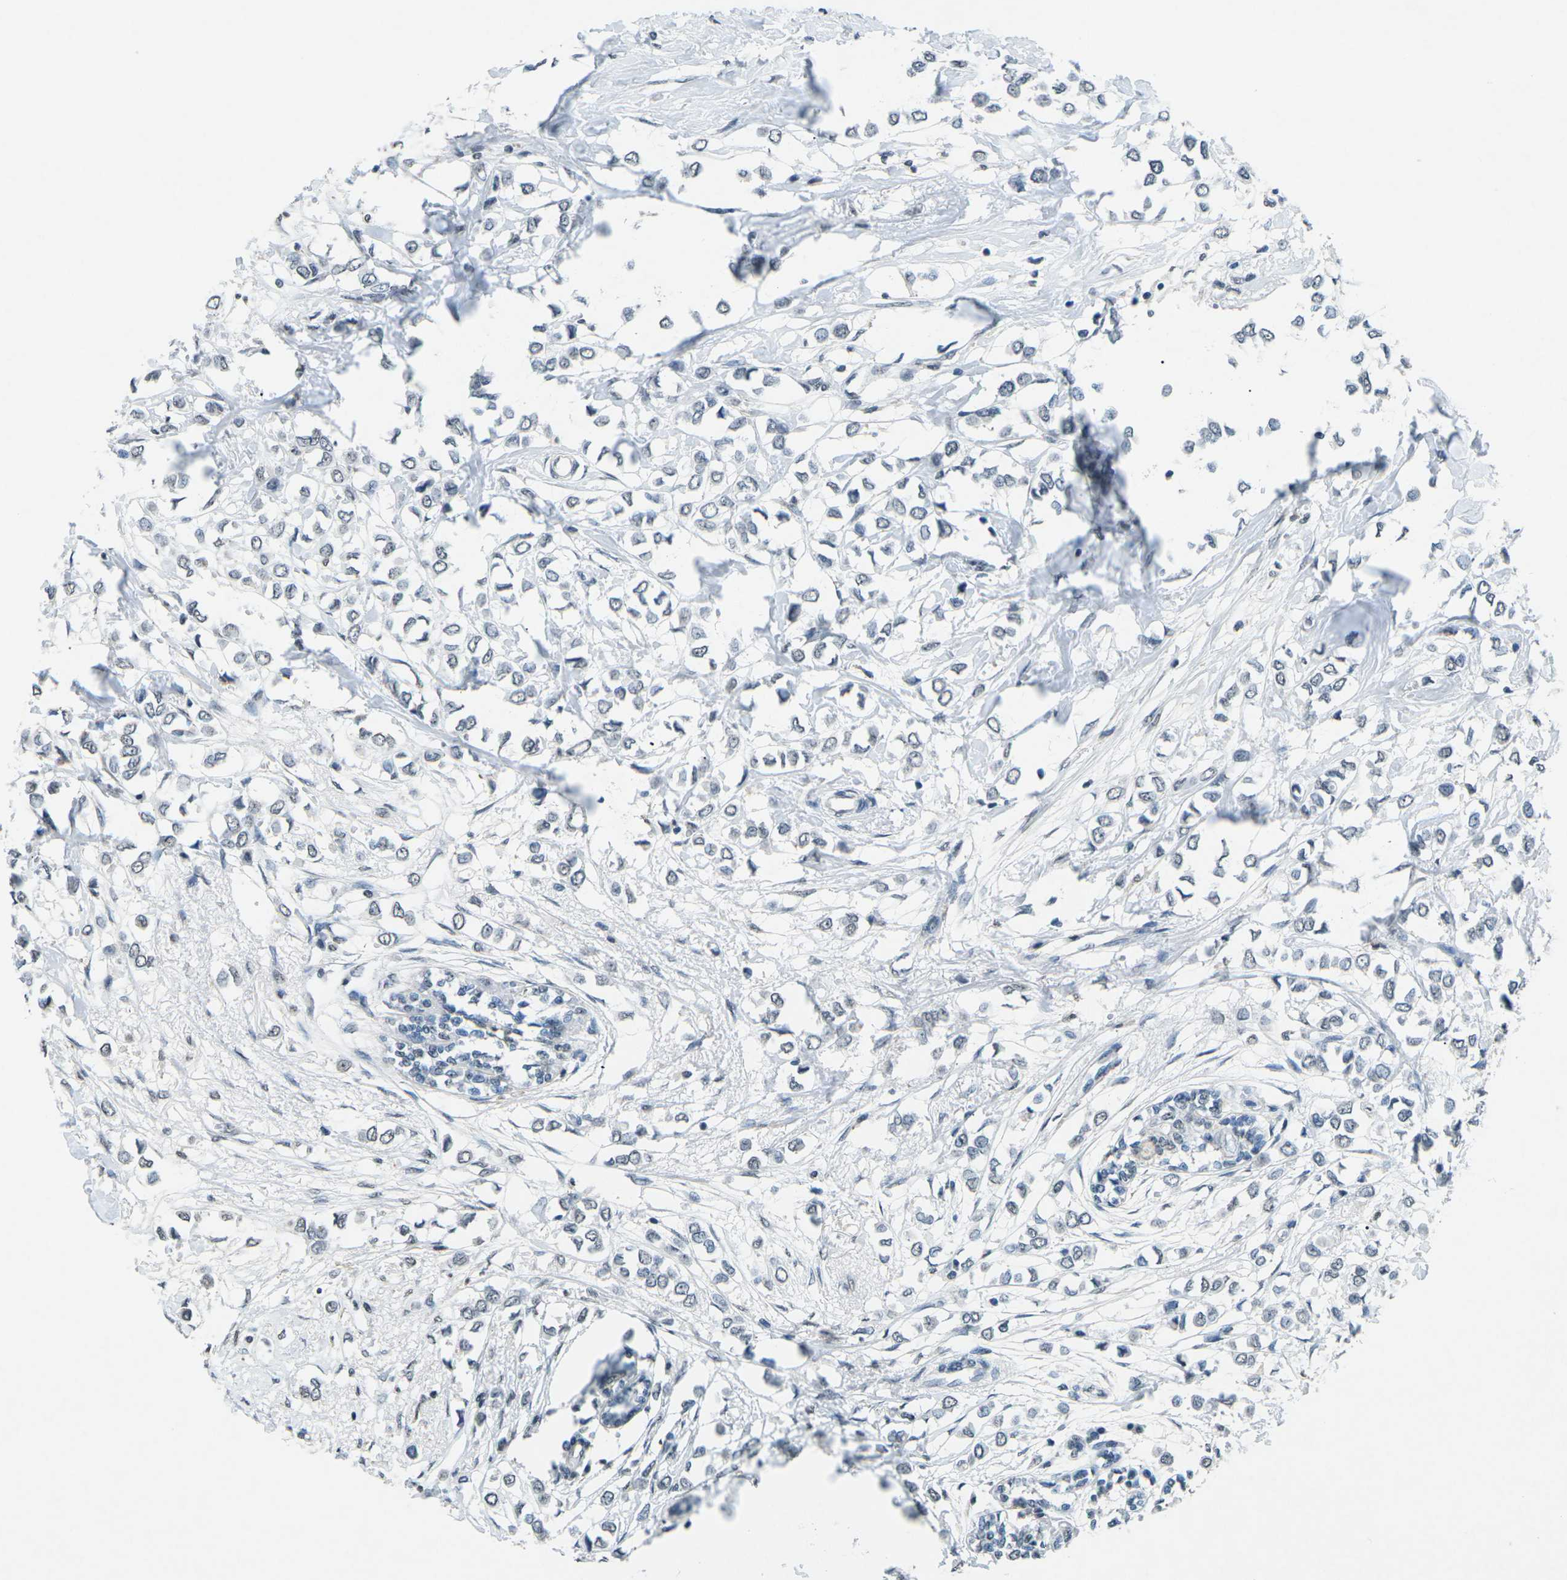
{"staining": {"intensity": "negative", "quantity": "none", "location": "none"}, "tissue": "breast cancer", "cell_type": "Tumor cells", "image_type": "cancer", "snomed": [{"axis": "morphology", "description": "Lobular carcinoma"}, {"axis": "topography", "description": "Breast"}], "caption": "IHC histopathology image of breast cancer (lobular carcinoma) stained for a protein (brown), which exhibits no staining in tumor cells. (Stains: DAB immunohistochemistry (IHC) with hematoxylin counter stain, Microscopy: brightfield microscopy at high magnification).", "gene": "TFR2", "patient": {"sex": "female", "age": 51}}